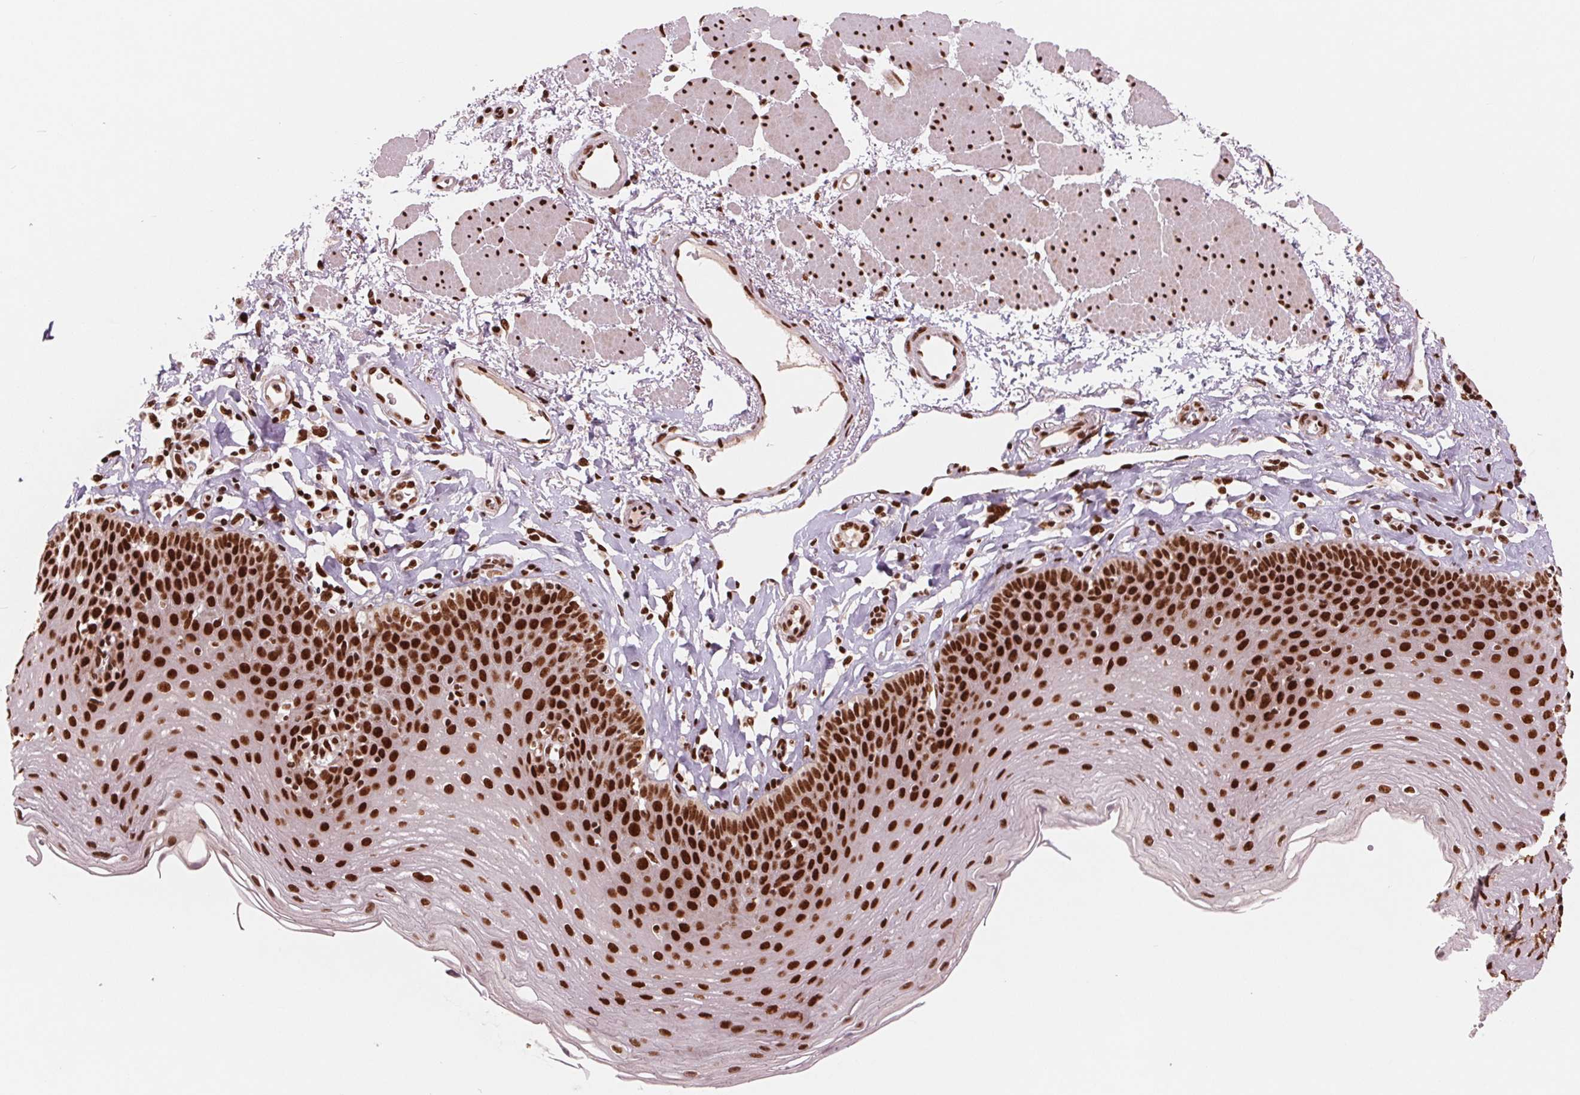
{"staining": {"intensity": "strong", "quantity": ">75%", "location": "nuclear"}, "tissue": "esophagus", "cell_type": "Squamous epithelial cells", "image_type": "normal", "snomed": [{"axis": "morphology", "description": "Normal tissue, NOS"}, {"axis": "topography", "description": "Esophagus"}], "caption": "Strong nuclear positivity for a protein is identified in approximately >75% of squamous epithelial cells of normal esophagus using immunohistochemistry (IHC).", "gene": "TTLL9", "patient": {"sex": "female", "age": 81}}